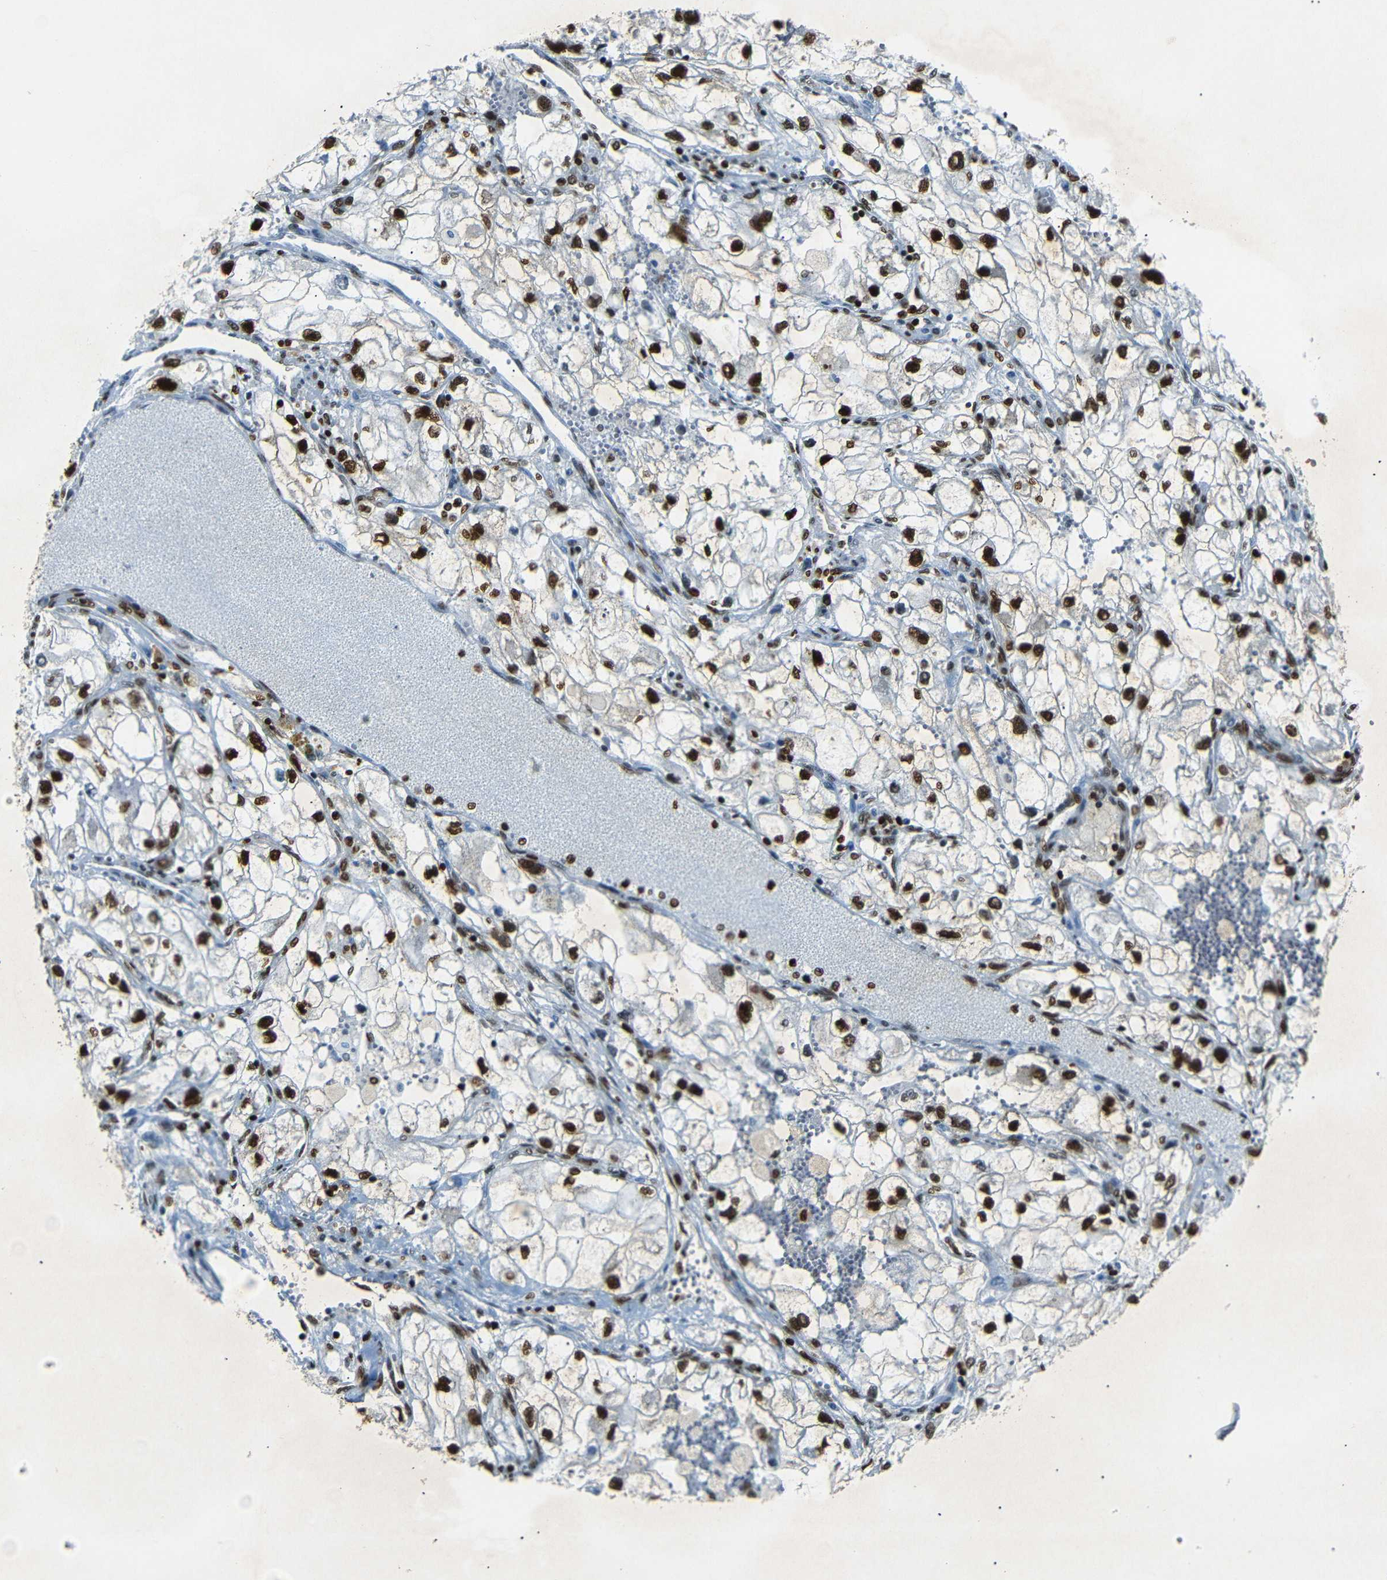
{"staining": {"intensity": "strong", "quantity": ">75%", "location": "nuclear"}, "tissue": "renal cancer", "cell_type": "Tumor cells", "image_type": "cancer", "snomed": [{"axis": "morphology", "description": "Adenocarcinoma, NOS"}, {"axis": "topography", "description": "Kidney"}], "caption": "Human renal cancer (adenocarcinoma) stained with a brown dye shows strong nuclear positive expression in approximately >75% of tumor cells.", "gene": "HMGN1", "patient": {"sex": "female", "age": 70}}